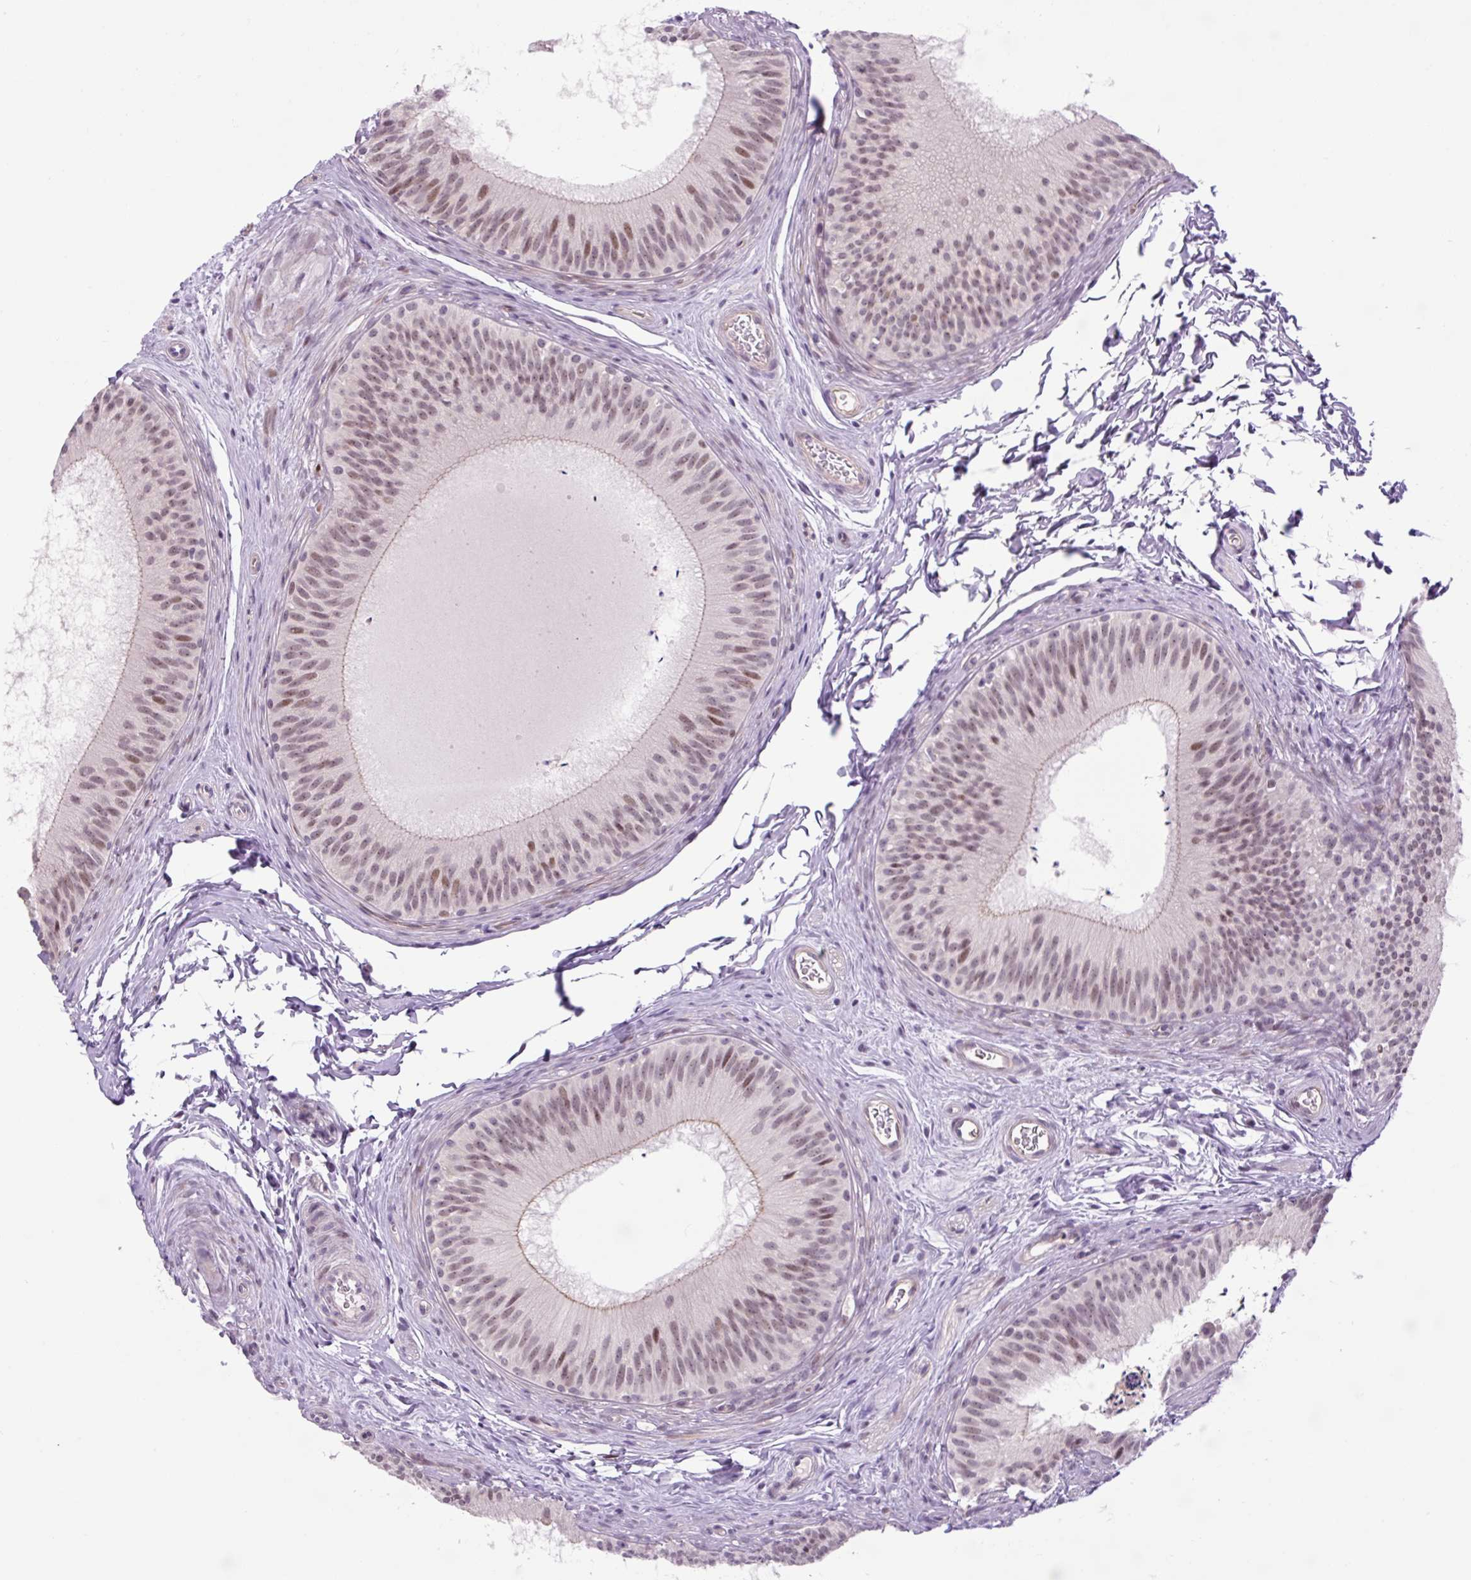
{"staining": {"intensity": "moderate", "quantity": "25%-75%", "location": "cytoplasmic/membranous,nuclear"}, "tissue": "epididymis", "cell_type": "Glandular cells", "image_type": "normal", "snomed": [{"axis": "morphology", "description": "Normal tissue, NOS"}, {"axis": "topography", "description": "Epididymis"}], "caption": "A brown stain shows moderate cytoplasmic/membranous,nuclear positivity of a protein in glandular cells of unremarkable human epididymis.", "gene": "ICE1", "patient": {"sex": "male", "age": 24}}